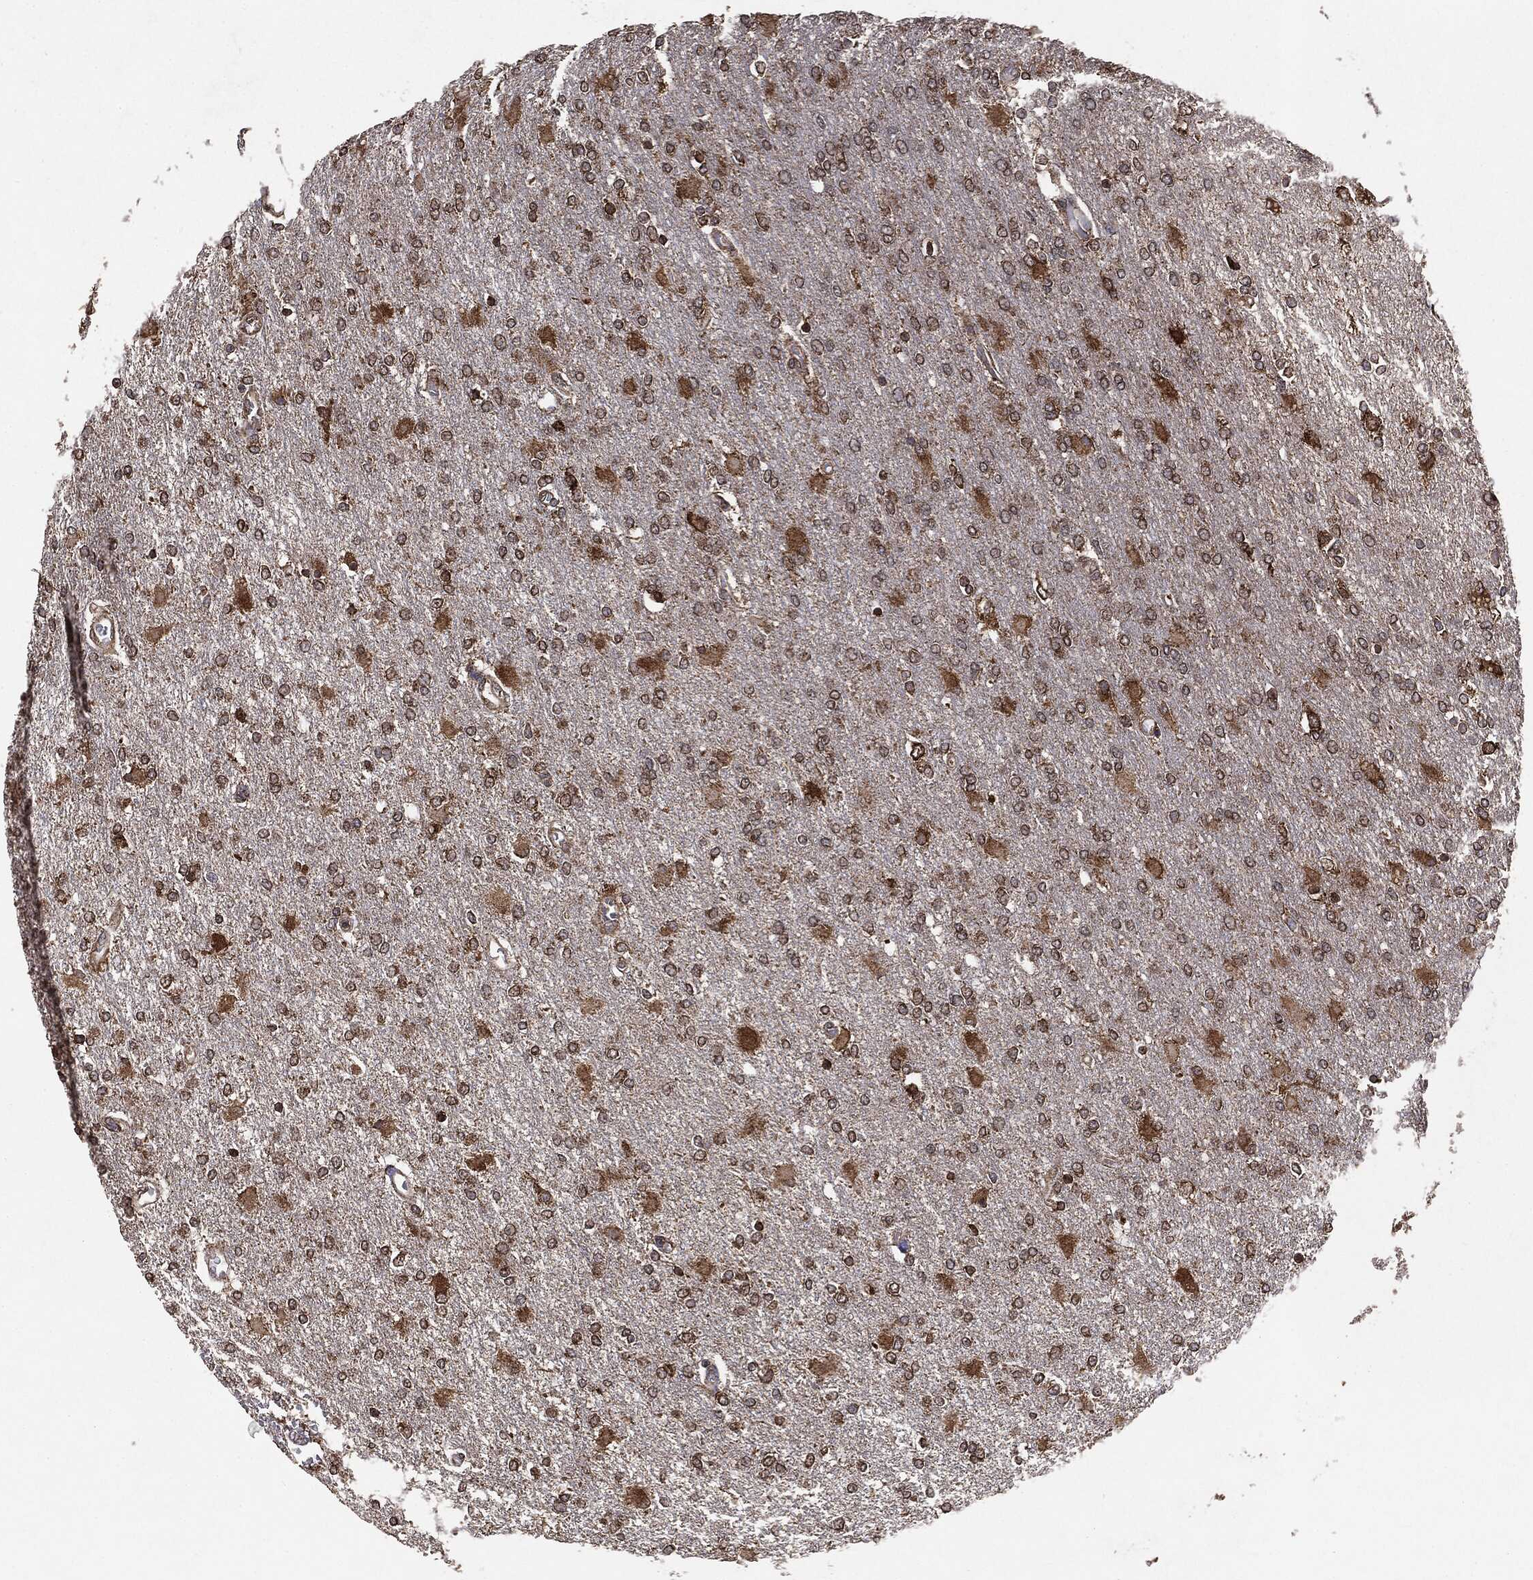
{"staining": {"intensity": "strong", "quantity": "25%-75%", "location": "cytoplasmic/membranous"}, "tissue": "glioma", "cell_type": "Tumor cells", "image_type": "cancer", "snomed": [{"axis": "morphology", "description": "Glioma, malignant, High grade"}, {"axis": "topography", "description": "Cerebral cortex"}], "caption": "IHC micrograph of glioma stained for a protein (brown), which exhibits high levels of strong cytoplasmic/membranous staining in about 25%-75% of tumor cells.", "gene": "MTOR", "patient": {"sex": "male", "age": 79}}